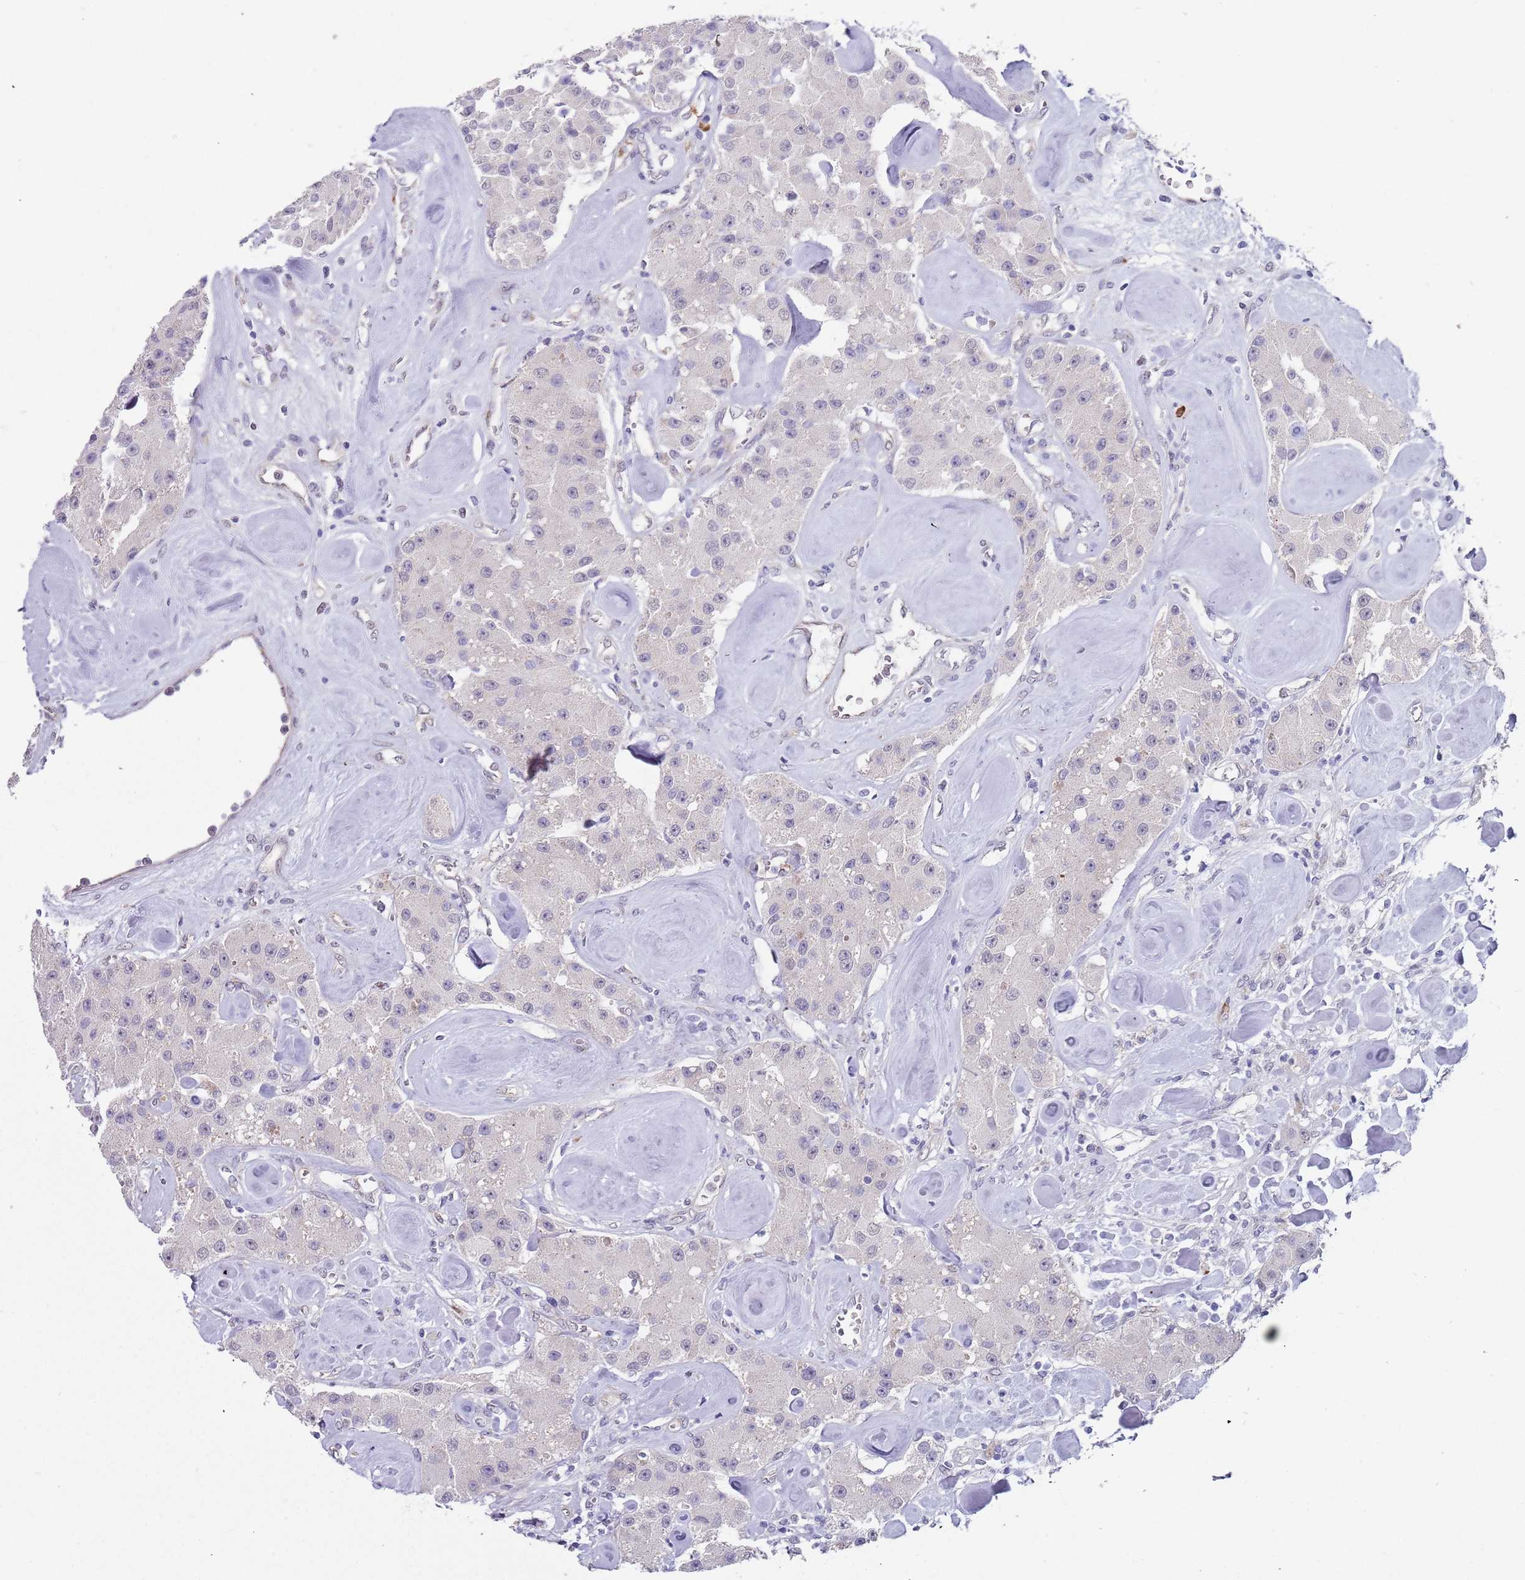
{"staining": {"intensity": "negative", "quantity": "none", "location": "none"}, "tissue": "carcinoid", "cell_type": "Tumor cells", "image_type": "cancer", "snomed": [{"axis": "morphology", "description": "Carcinoid, malignant, NOS"}, {"axis": "topography", "description": "Pancreas"}], "caption": "The photomicrograph demonstrates no significant positivity in tumor cells of malignant carcinoid.", "gene": "TNRC6C", "patient": {"sex": "male", "age": 41}}